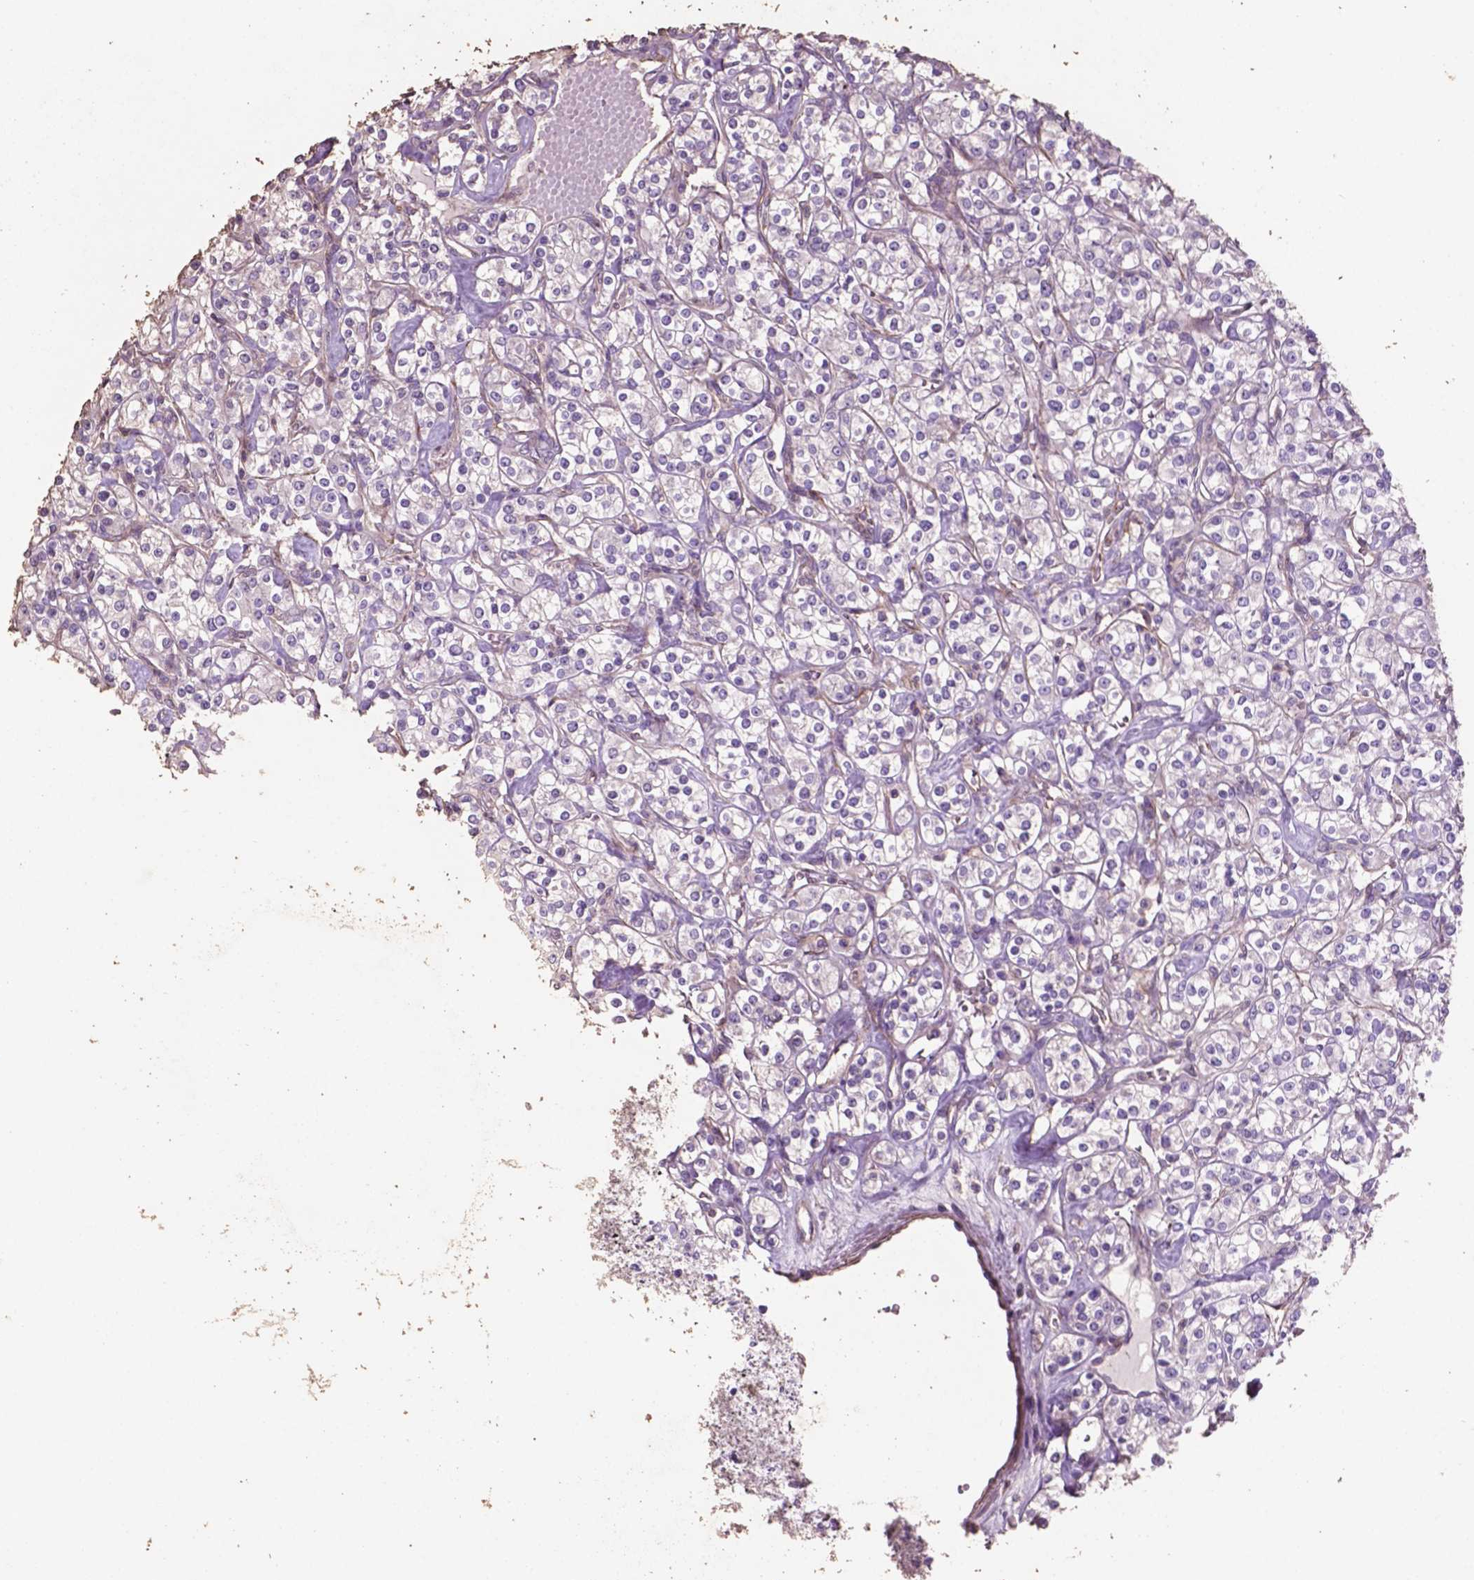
{"staining": {"intensity": "negative", "quantity": "none", "location": "none"}, "tissue": "renal cancer", "cell_type": "Tumor cells", "image_type": "cancer", "snomed": [{"axis": "morphology", "description": "Adenocarcinoma, NOS"}, {"axis": "topography", "description": "Kidney"}], "caption": "The histopathology image demonstrates no significant positivity in tumor cells of adenocarcinoma (renal).", "gene": "COMMD4", "patient": {"sex": "male", "age": 77}}